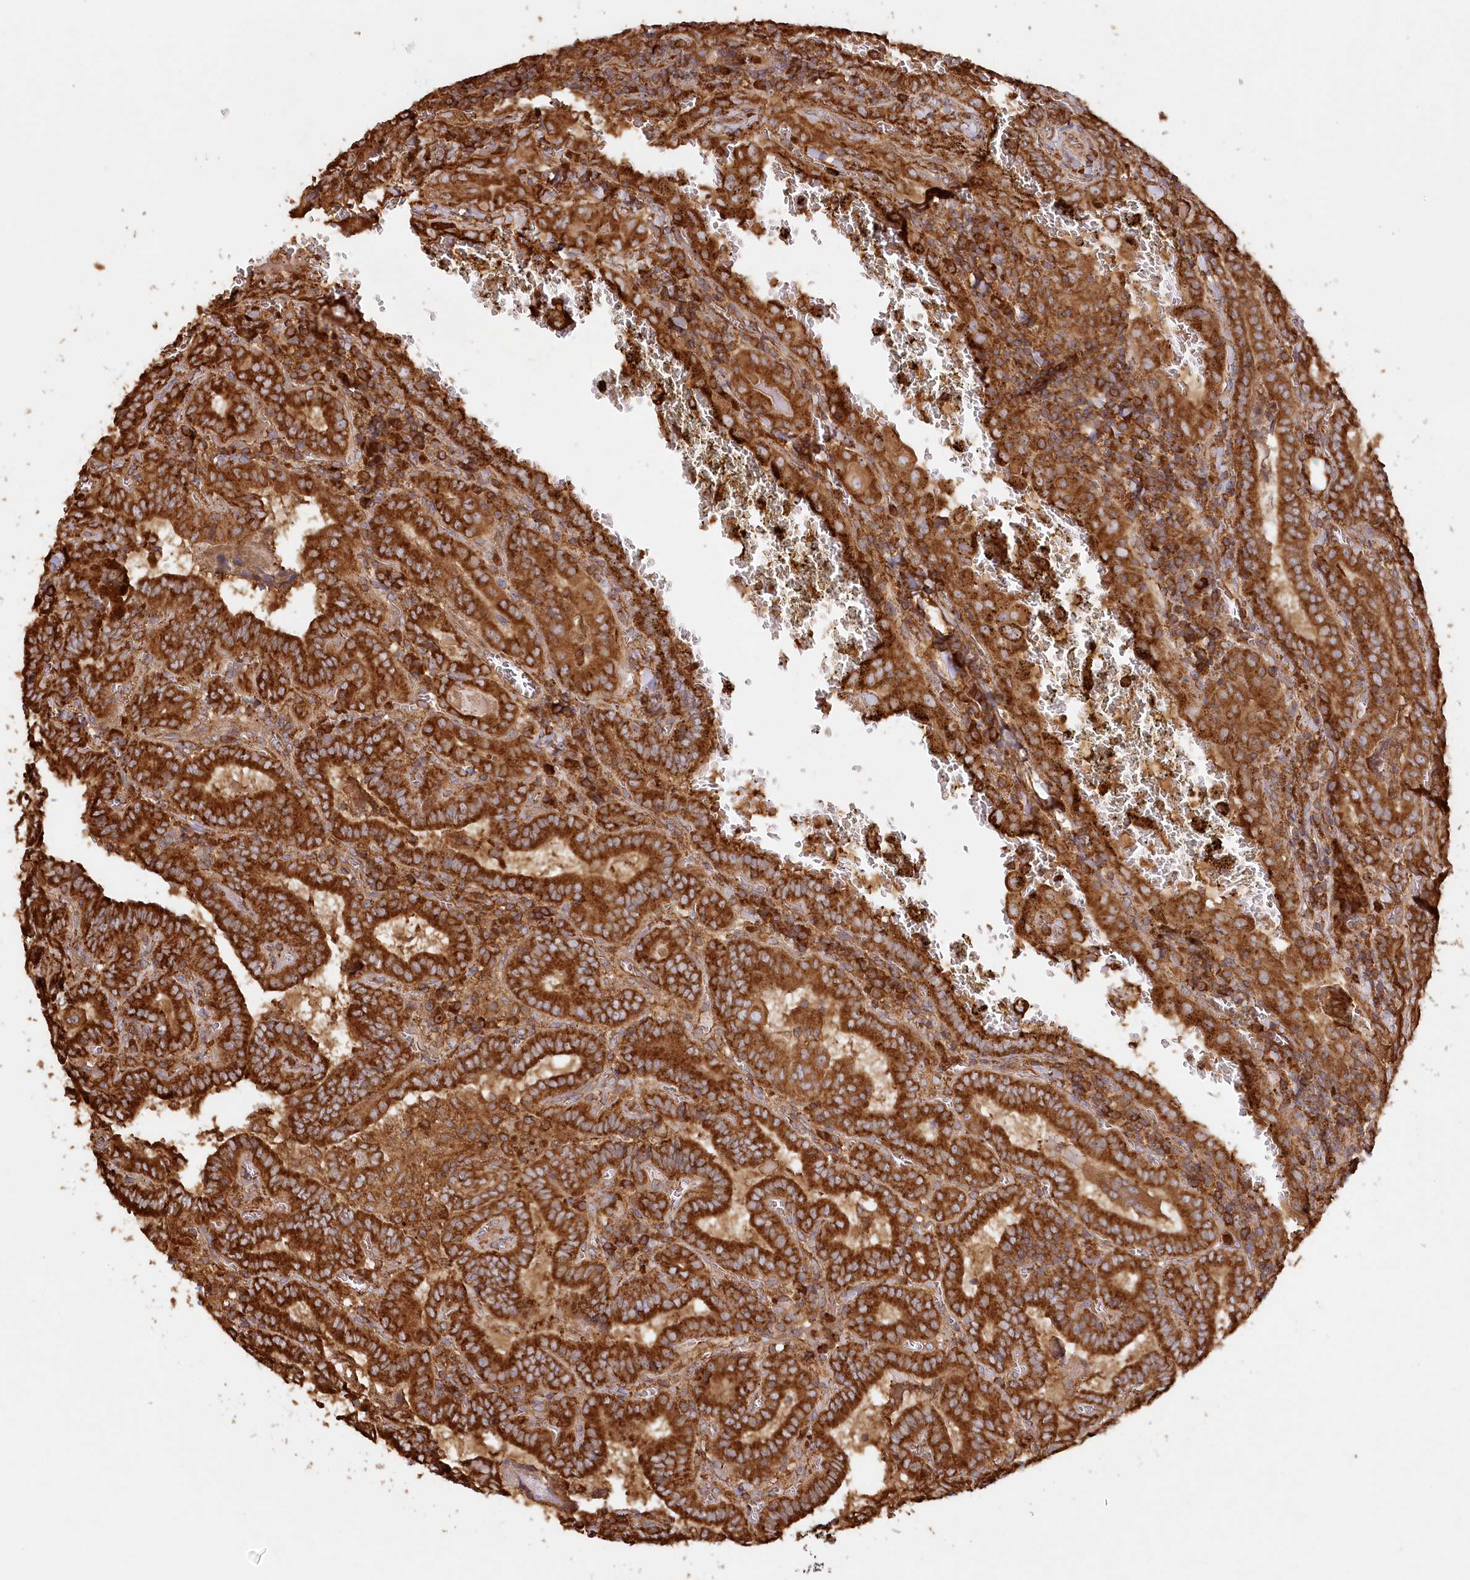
{"staining": {"intensity": "strong", "quantity": ">75%", "location": "cytoplasmic/membranous"}, "tissue": "thyroid cancer", "cell_type": "Tumor cells", "image_type": "cancer", "snomed": [{"axis": "morphology", "description": "Papillary adenocarcinoma, NOS"}, {"axis": "topography", "description": "Thyroid gland"}], "caption": "The immunohistochemical stain highlights strong cytoplasmic/membranous staining in tumor cells of papillary adenocarcinoma (thyroid) tissue. (IHC, brightfield microscopy, high magnification).", "gene": "ACAP2", "patient": {"sex": "female", "age": 72}}